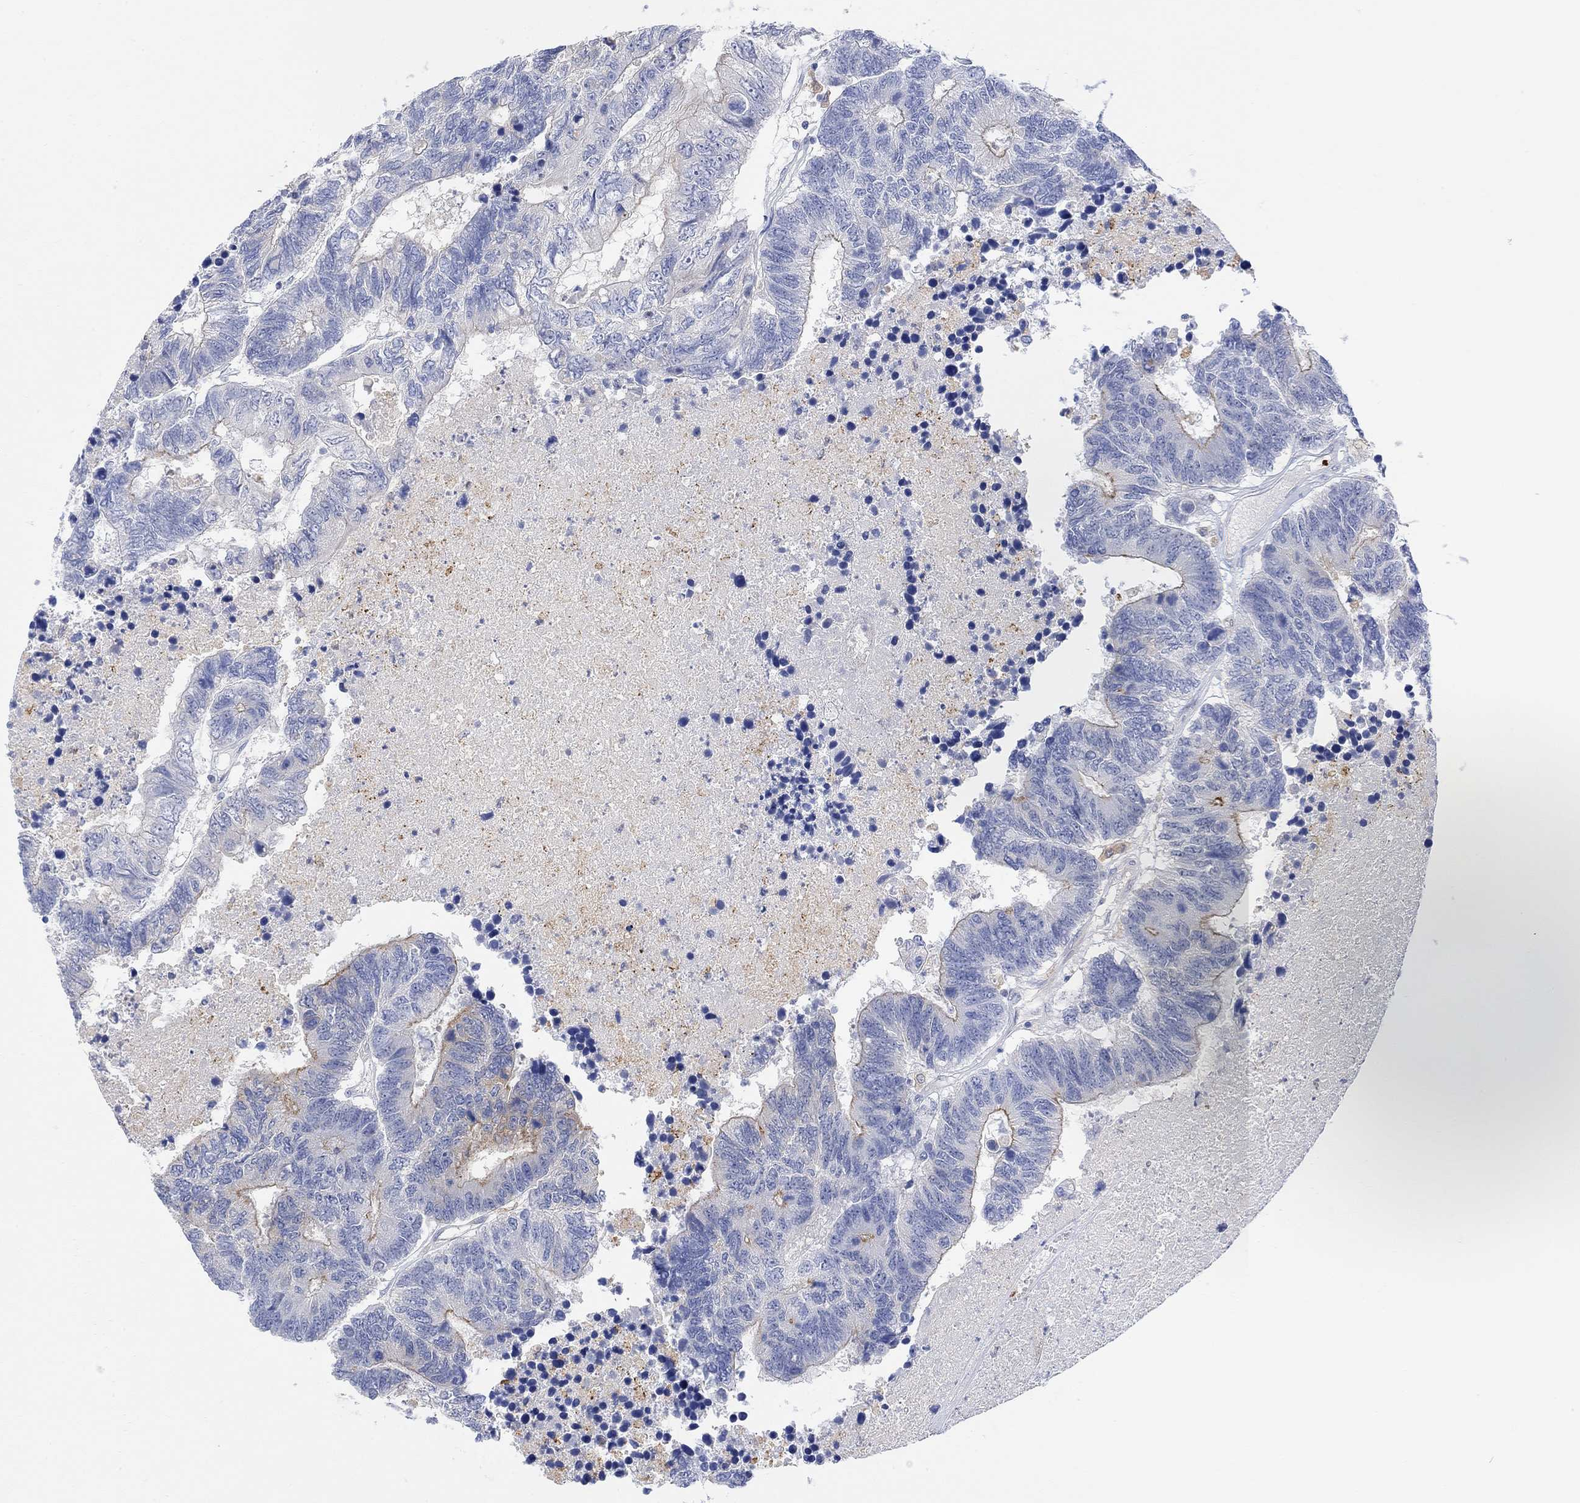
{"staining": {"intensity": "moderate", "quantity": "<25%", "location": "cytoplasmic/membranous"}, "tissue": "colorectal cancer", "cell_type": "Tumor cells", "image_type": "cancer", "snomed": [{"axis": "morphology", "description": "Adenocarcinoma, NOS"}, {"axis": "topography", "description": "Colon"}], "caption": "The histopathology image displays a brown stain indicating the presence of a protein in the cytoplasmic/membranous of tumor cells in adenocarcinoma (colorectal).", "gene": "ACSL1", "patient": {"sex": "female", "age": 48}}